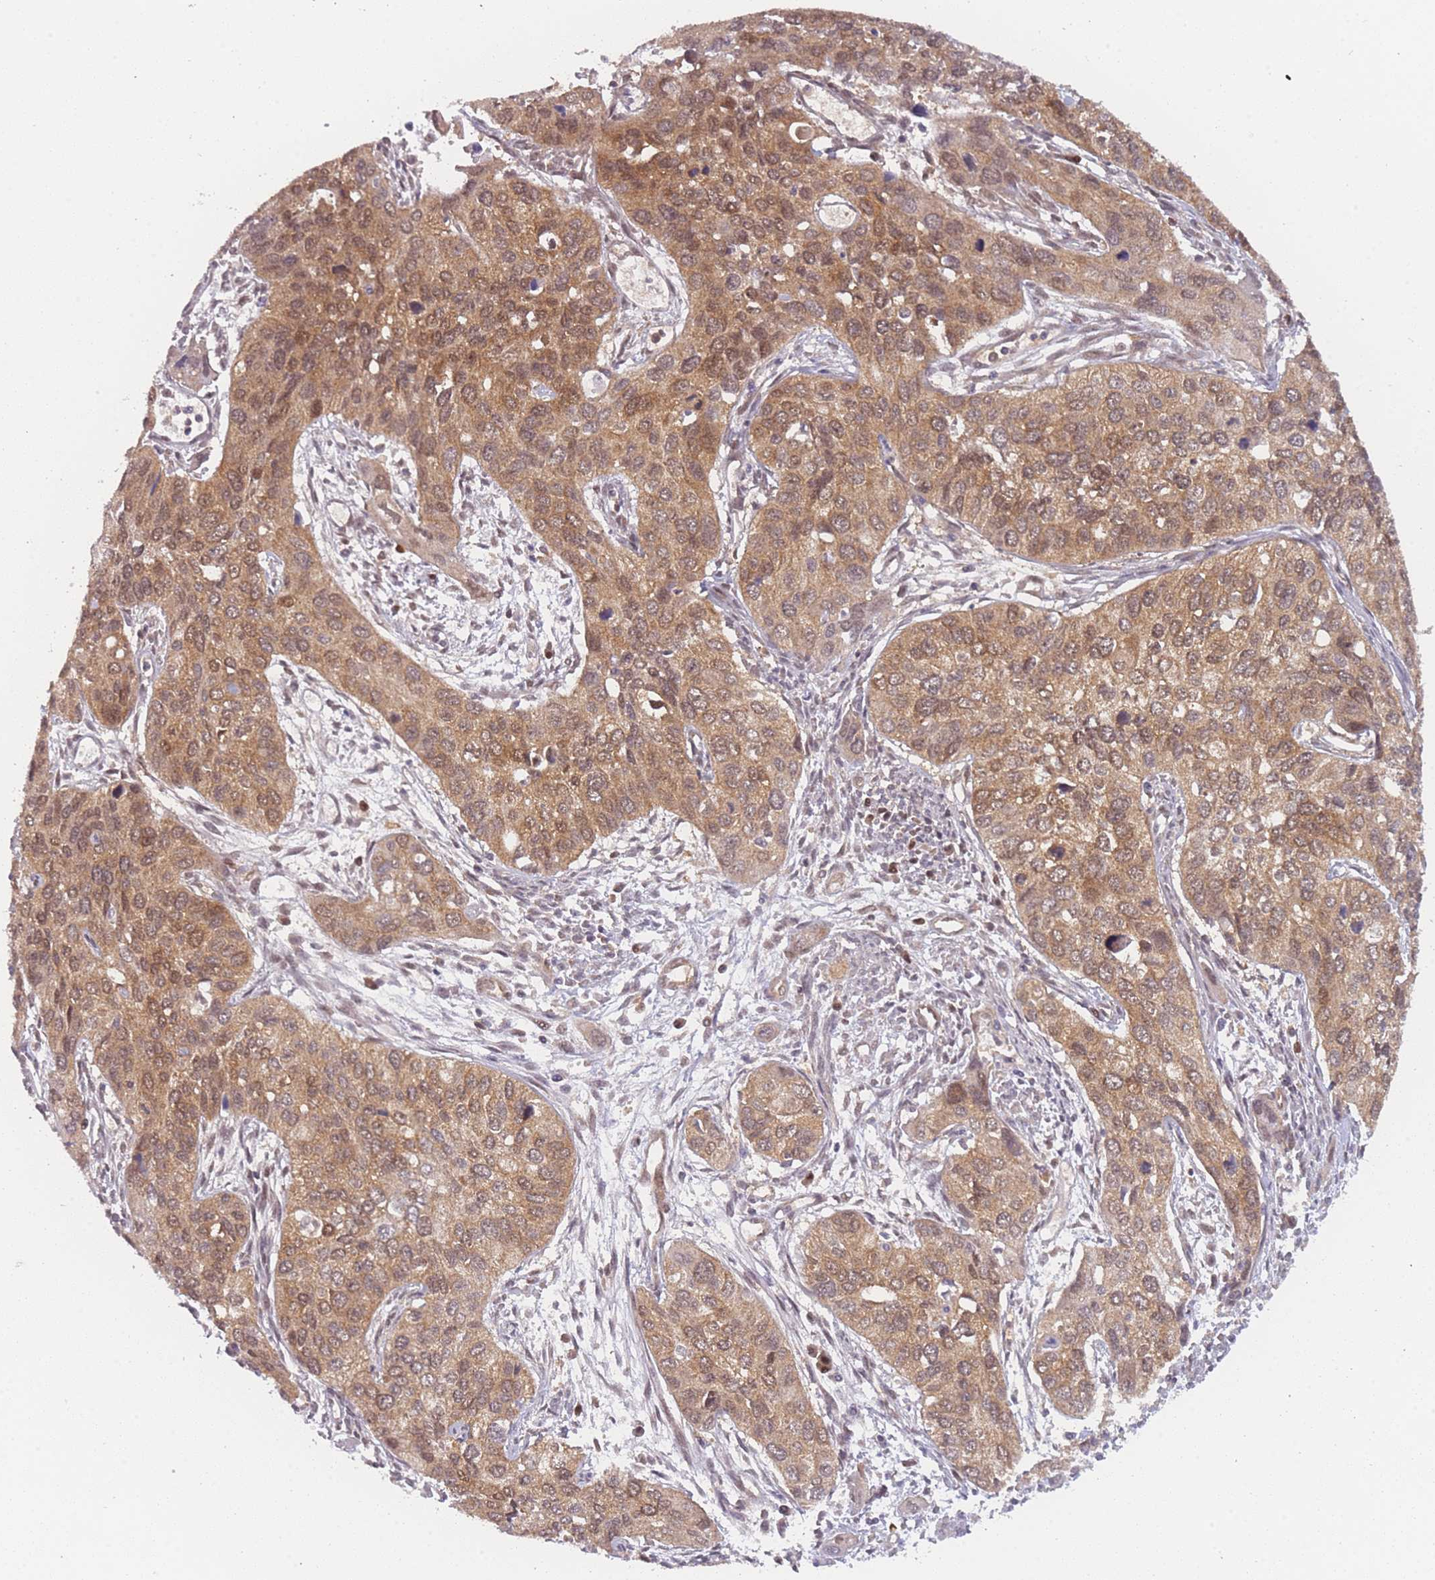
{"staining": {"intensity": "moderate", "quantity": ">75%", "location": "cytoplasmic/membranous,nuclear"}, "tissue": "cervical cancer", "cell_type": "Tumor cells", "image_type": "cancer", "snomed": [{"axis": "morphology", "description": "Squamous cell carcinoma, NOS"}, {"axis": "topography", "description": "Cervix"}], "caption": "Tumor cells exhibit moderate cytoplasmic/membranous and nuclear expression in about >75% of cells in cervical cancer. The staining is performed using DAB brown chromogen to label protein expression. The nuclei are counter-stained blue using hematoxylin.", "gene": "MRI1", "patient": {"sex": "female", "age": 55}}